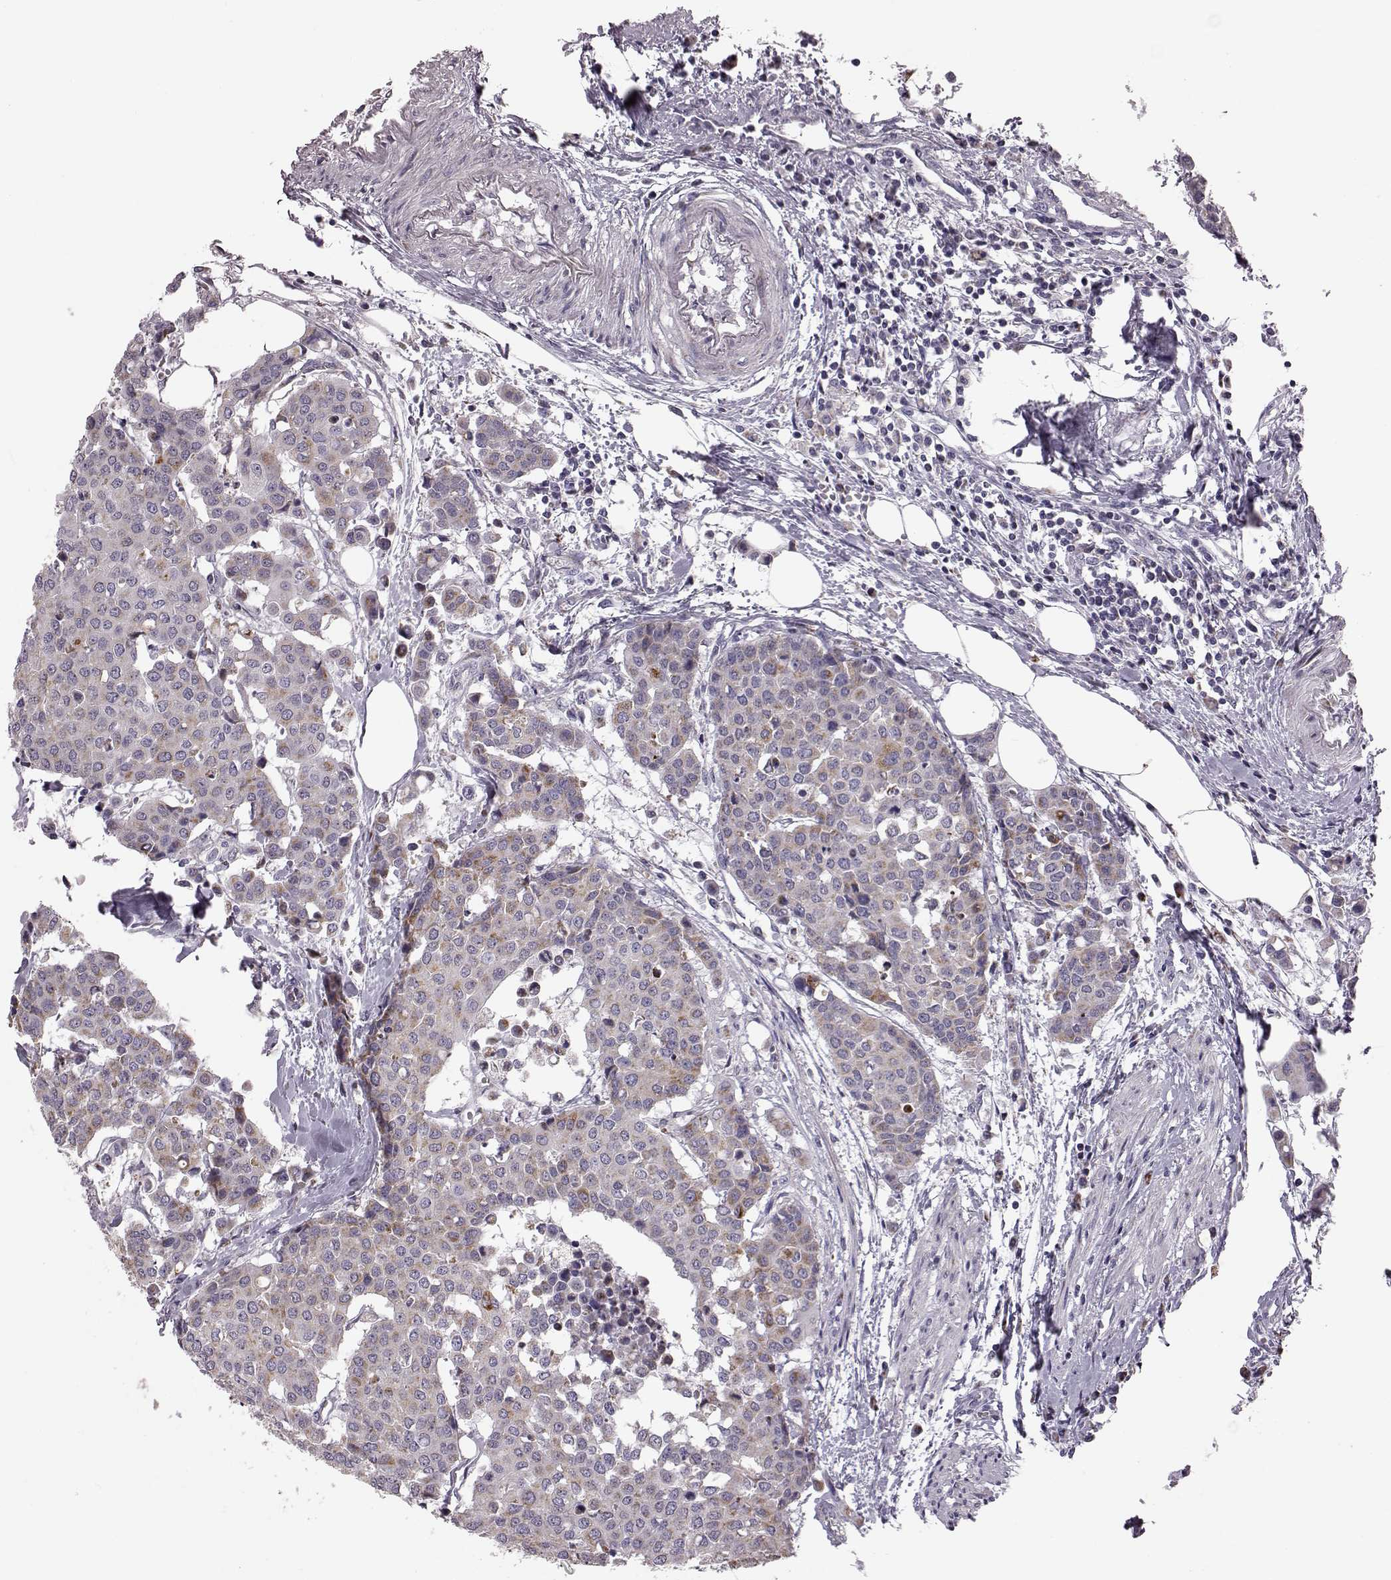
{"staining": {"intensity": "weak", "quantity": ">75%", "location": "cytoplasmic/membranous"}, "tissue": "carcinoid", "cell_type": "Tumor cells", "image_type": "cancer", "snomed": [{"axis": "morphology", "description": "Carcinoid, malignant, NOS"}, {"axis": "topography", "description": "Colon"}], "caption": "Weak cytoplasmic/membranous expression for a protein is present in about >75% of tumor cells of carcinoid using immunohistochemistry (IHC).", "gene": "ATP5MF", "patient": {"sex": "male", "age": 81}}